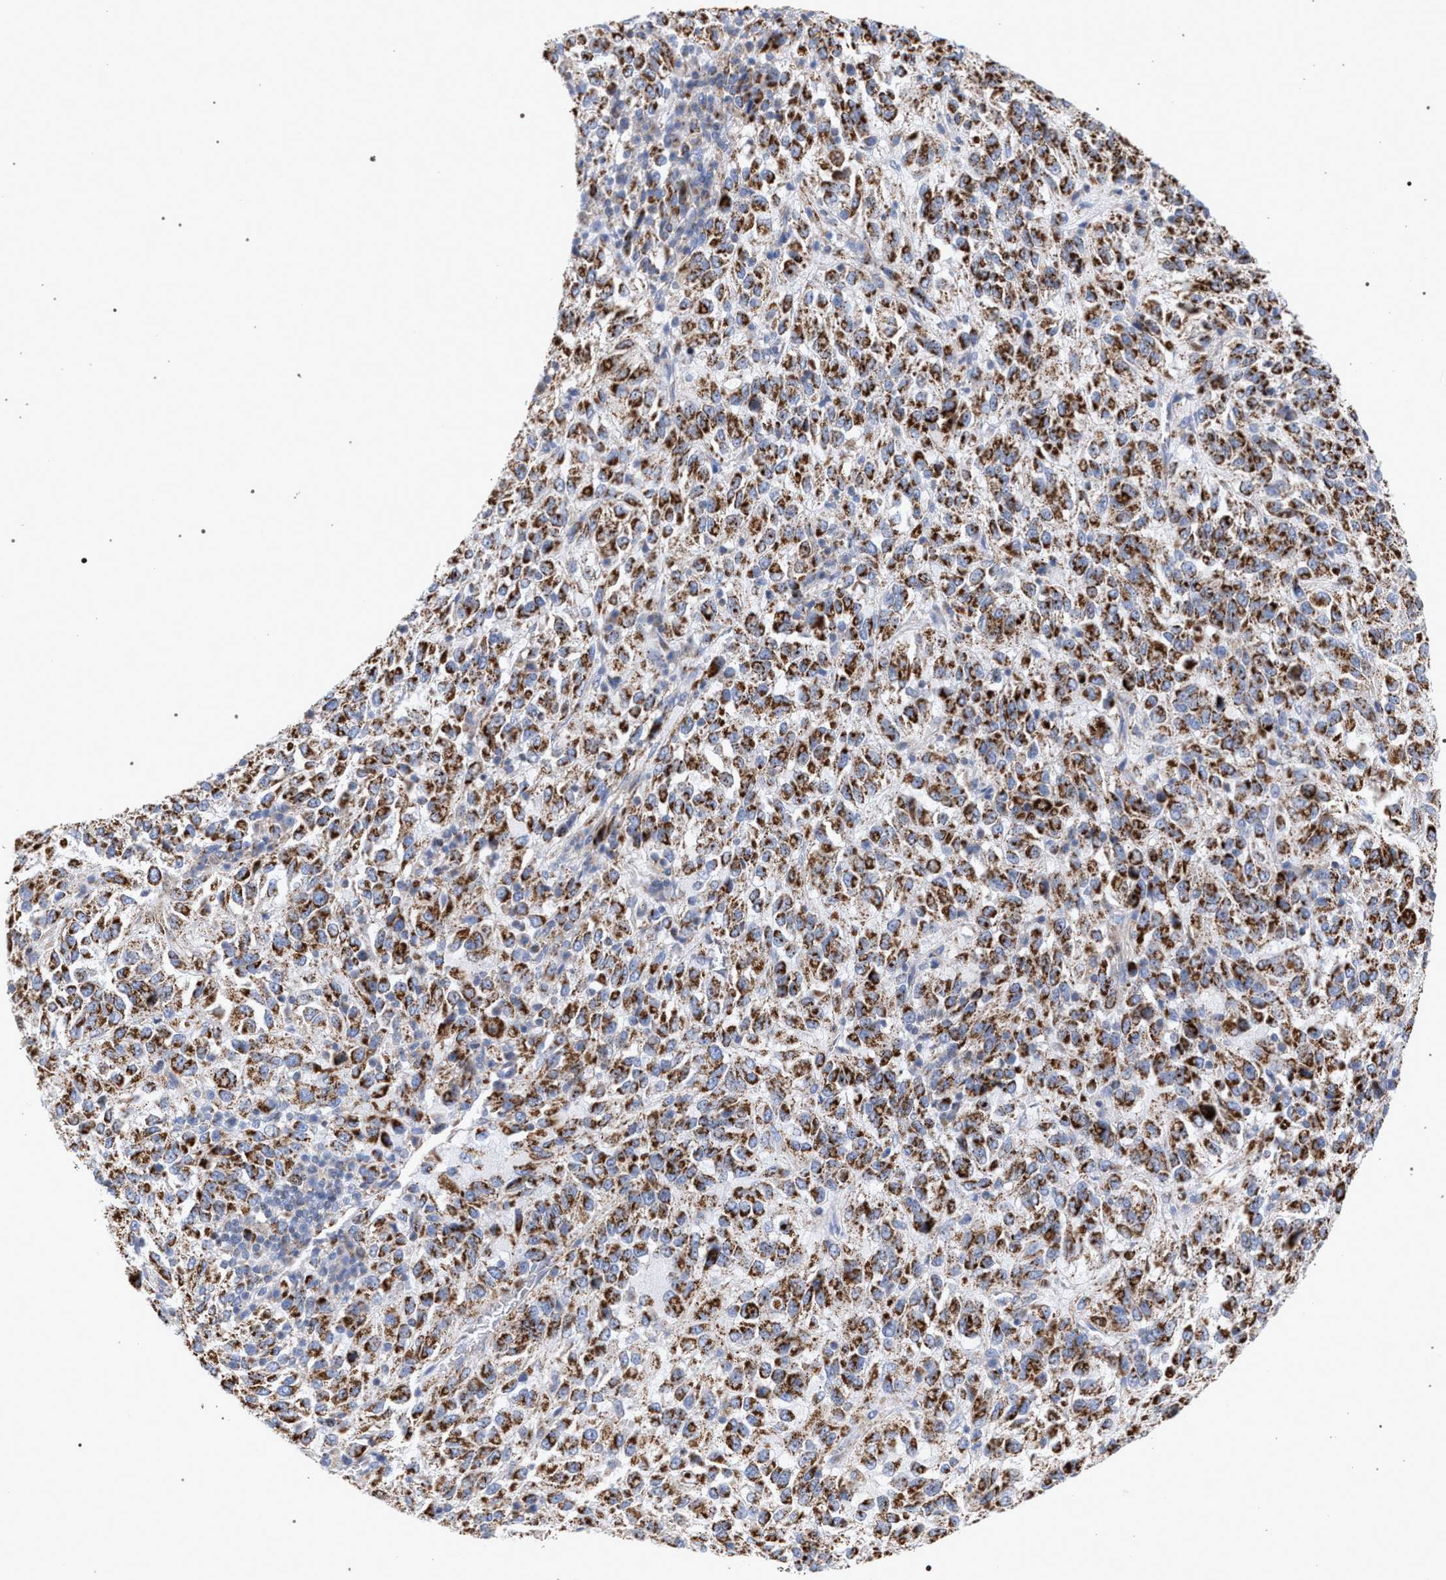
{"staining": {"intensity": "strong", "quantity": ">75%", "location": "cytoplasmic/membranous"}, "tissue": "melanoma", "cell_type": "Tumor cells", "image_type": "cancer", "snomed": [{"axis": "morphology", "description": "Malignant melanoma, Metastatic site"}, {"axis": "topography", "description": "Lung"}], "caption": "This is a photomicrograph of IHC staining of malignant melanoma (metastatic site), which shows strong positivity in the cytoplasmic/membranous of tumor cells.", "gene": "ECI2", "patient": {"sex": "male", "age": 64}}